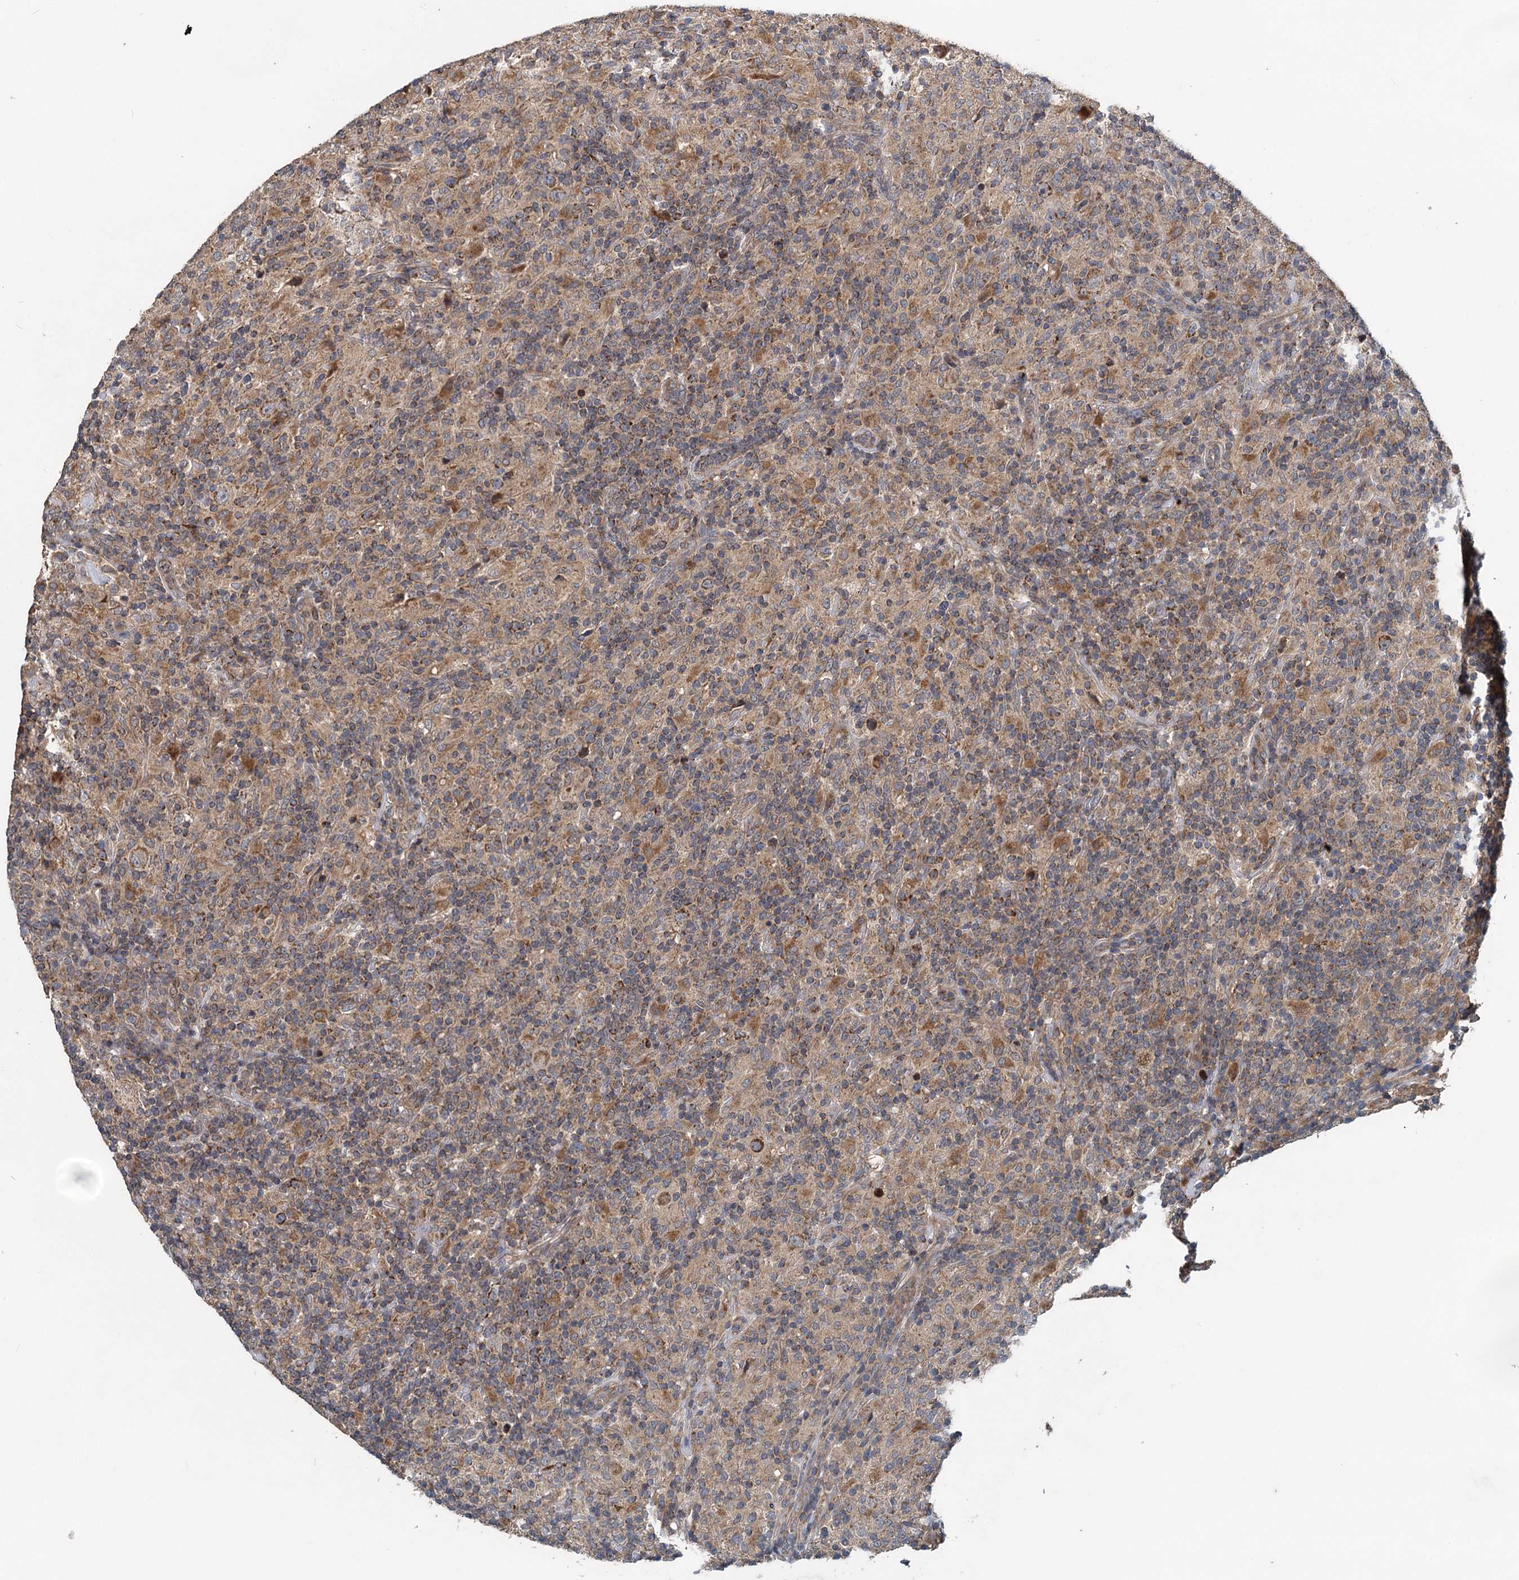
{"staining": {"intensity": "moderate", "quantity": ">75%", "location": "cytoplasmic/membranous"}, "tissue": "lymphoma", "cell_type": "Tumor cells", "image_type": "cancer", "snomed": [{"axis": "morphology", "description": "Hodgkin's disease, NOS"}, {"axis": "topography", "description": "Lymph node"}], "caption": "Immunohistochemistry (IHC) photomicrograph of human Hodgkin's disease stained for a protein (brown), which shows medium levels of moderate cytoplasmic/membranous expression in about >75% of tumor cells.", "gene": "OTUB1", "patient": {"sex": "male", "age": 70}}